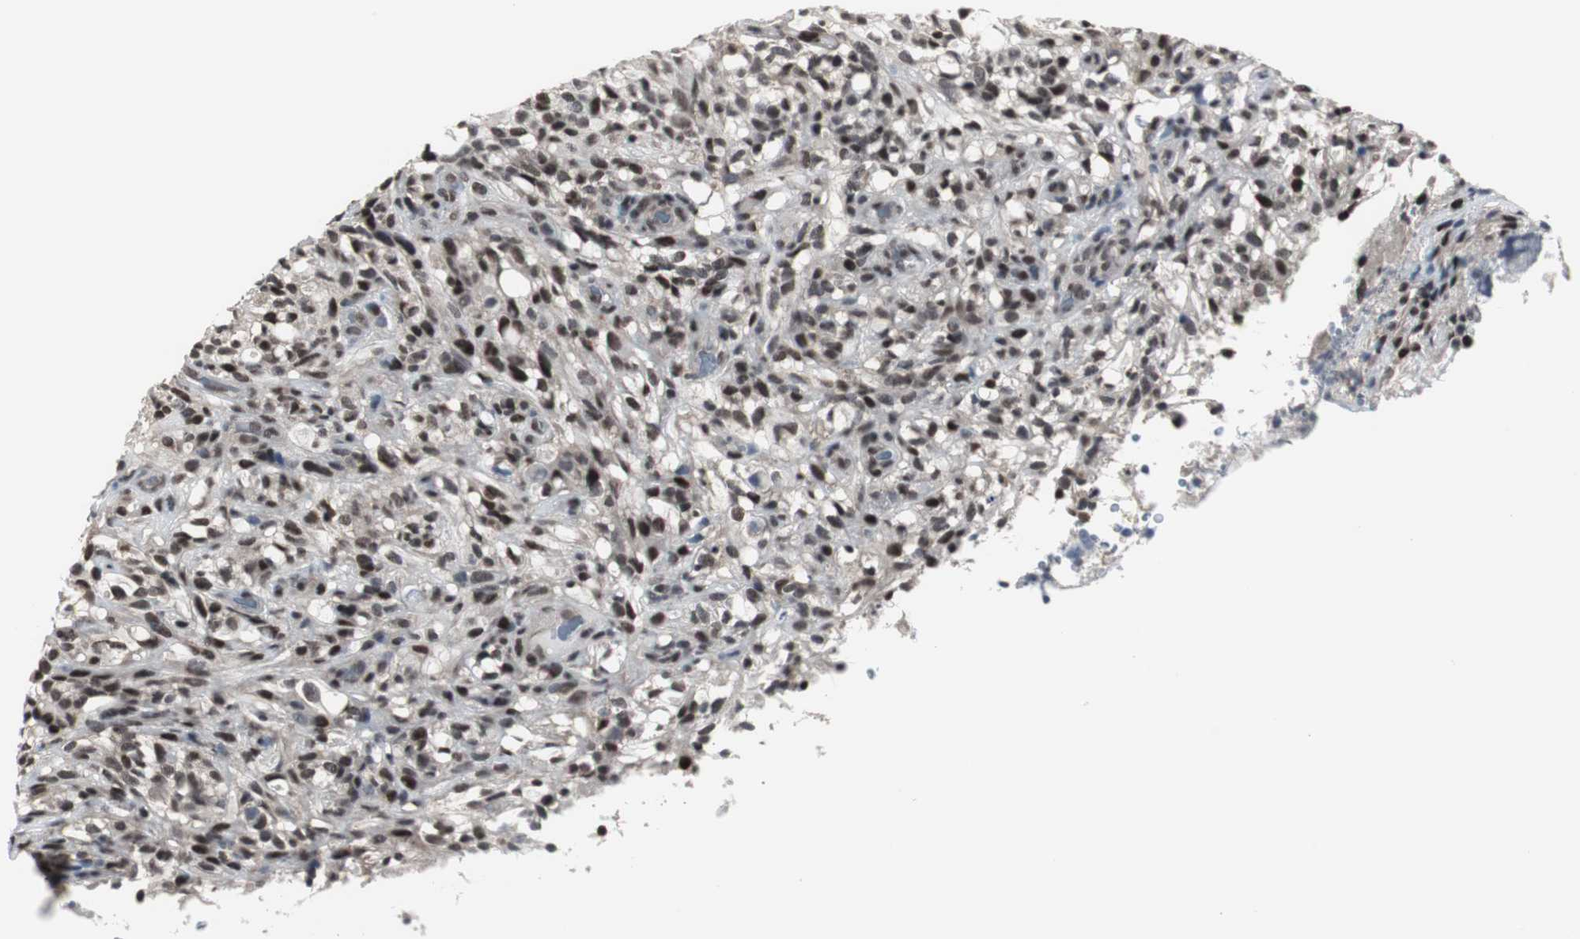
{"staining": {"intensity": "strong", "quantity": ">75%", "location": "nuclear"}, "tissue": "glioma", "cell_type": "Tumor cells", "image_type": "cancer", "snomed": [{"axis": "morphology", "description": "Normal tissue, NOS"}, {"axis": "morphology", "description": "Glioma, malignant, High grade"}, {"axis": "topography", "description": "Cerebral cortex"}], "caption": "Glioma stained with a protein marker shows strong staining in tumor cells.", "gene": "CDK9", "patient": {"sex": "male", "age": 75}}